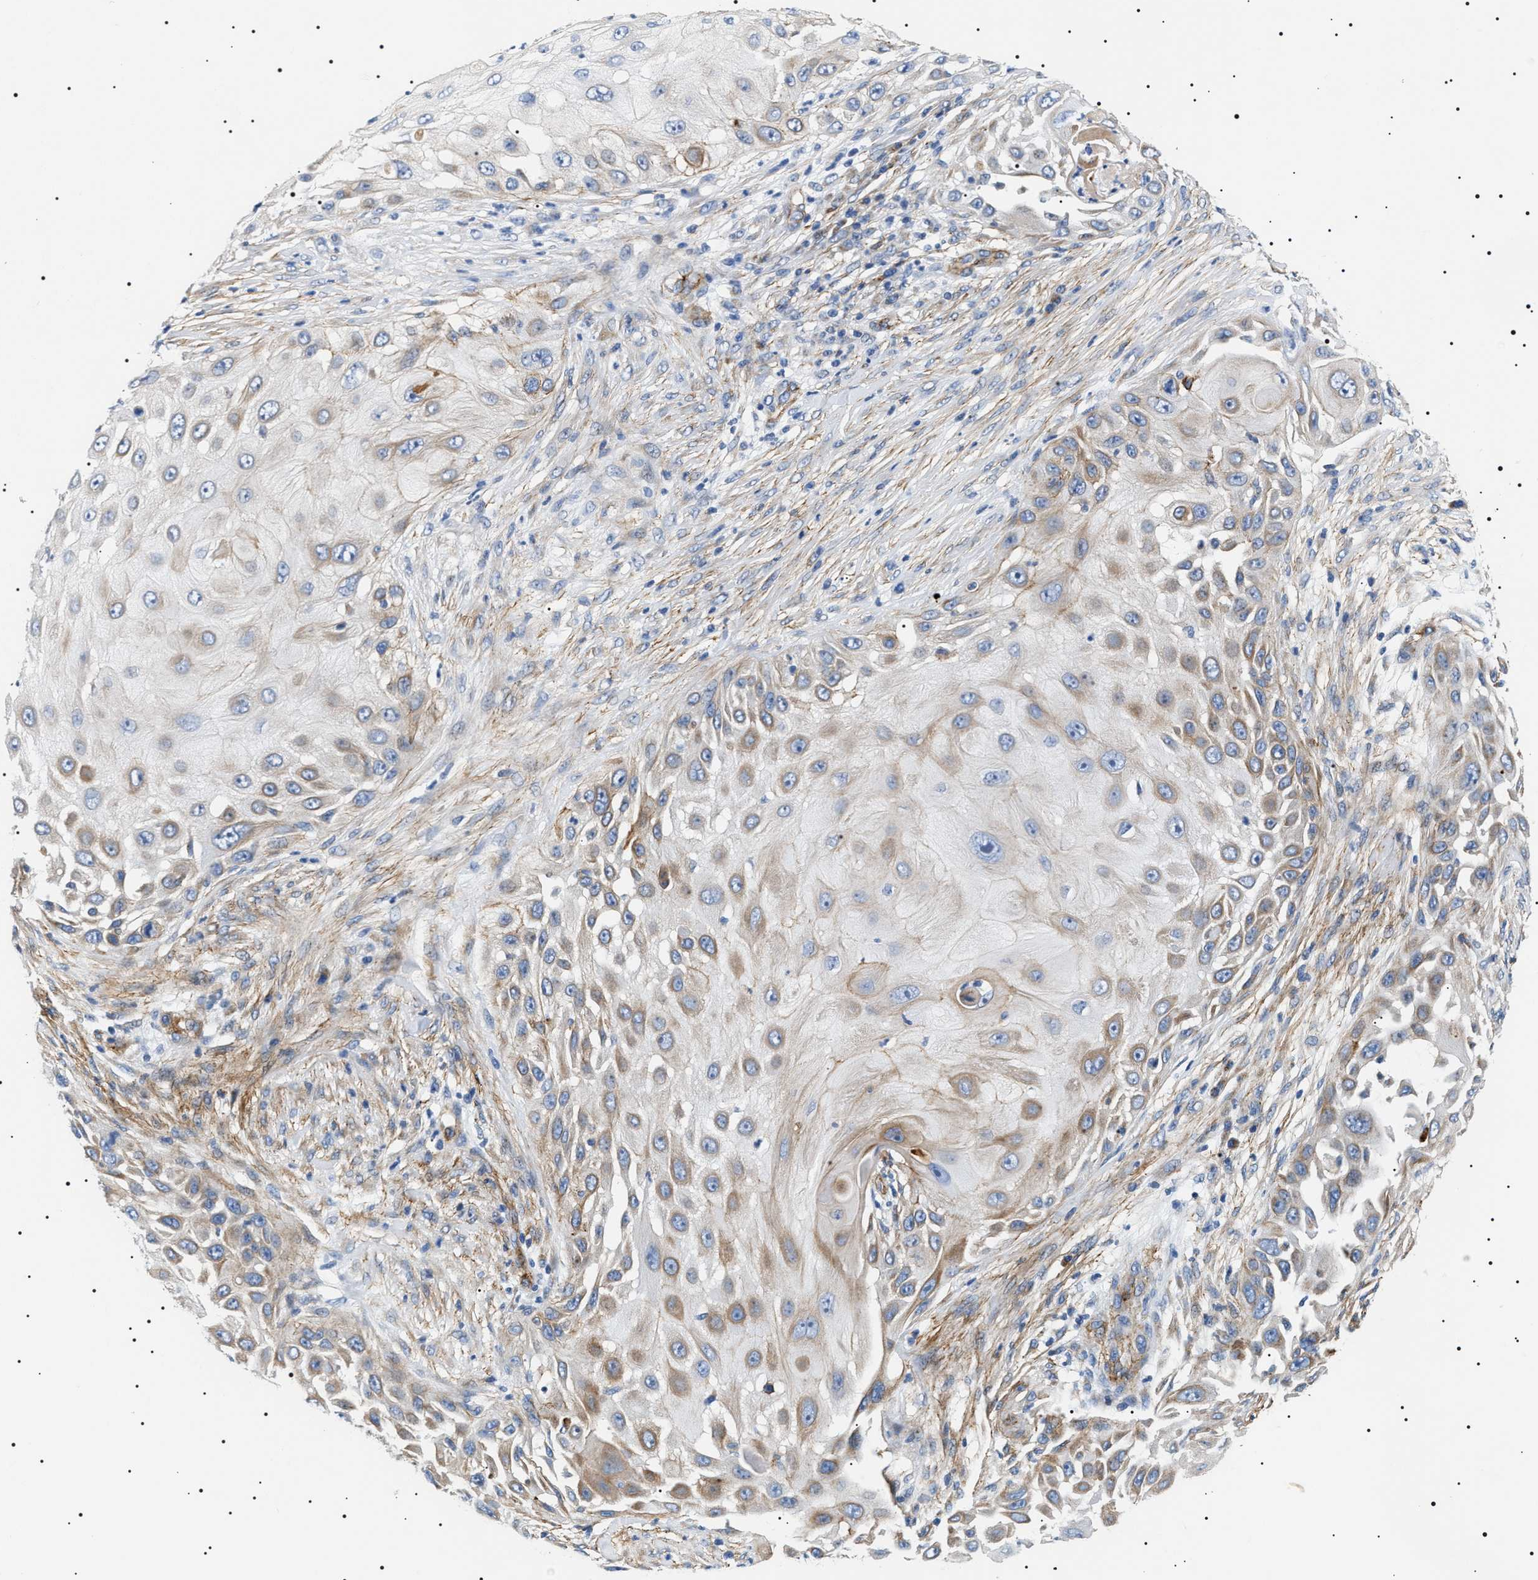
{"staining": {"intensity": "weak", "quantity": "25%-75%", "location": "cytoplasmic/membranous"}, "tissue": "skin cancer", "cell_type": "Tumor cells", "image_type": "cancer", "snomed": [{"axis": "morphology", "description": "Squamous cell carcinoma, NOS"}, {"axis": "topography", "description": "Skin"}], "caption": "Protein expression analysis of human skin cancer (squamous cell carcinoma) reveals weak cytoplasmic/membranous expression in about 25%-75% of tumor cells.", "gene": "TMEM222", "patient": {"sex": "female", "age": 44}}